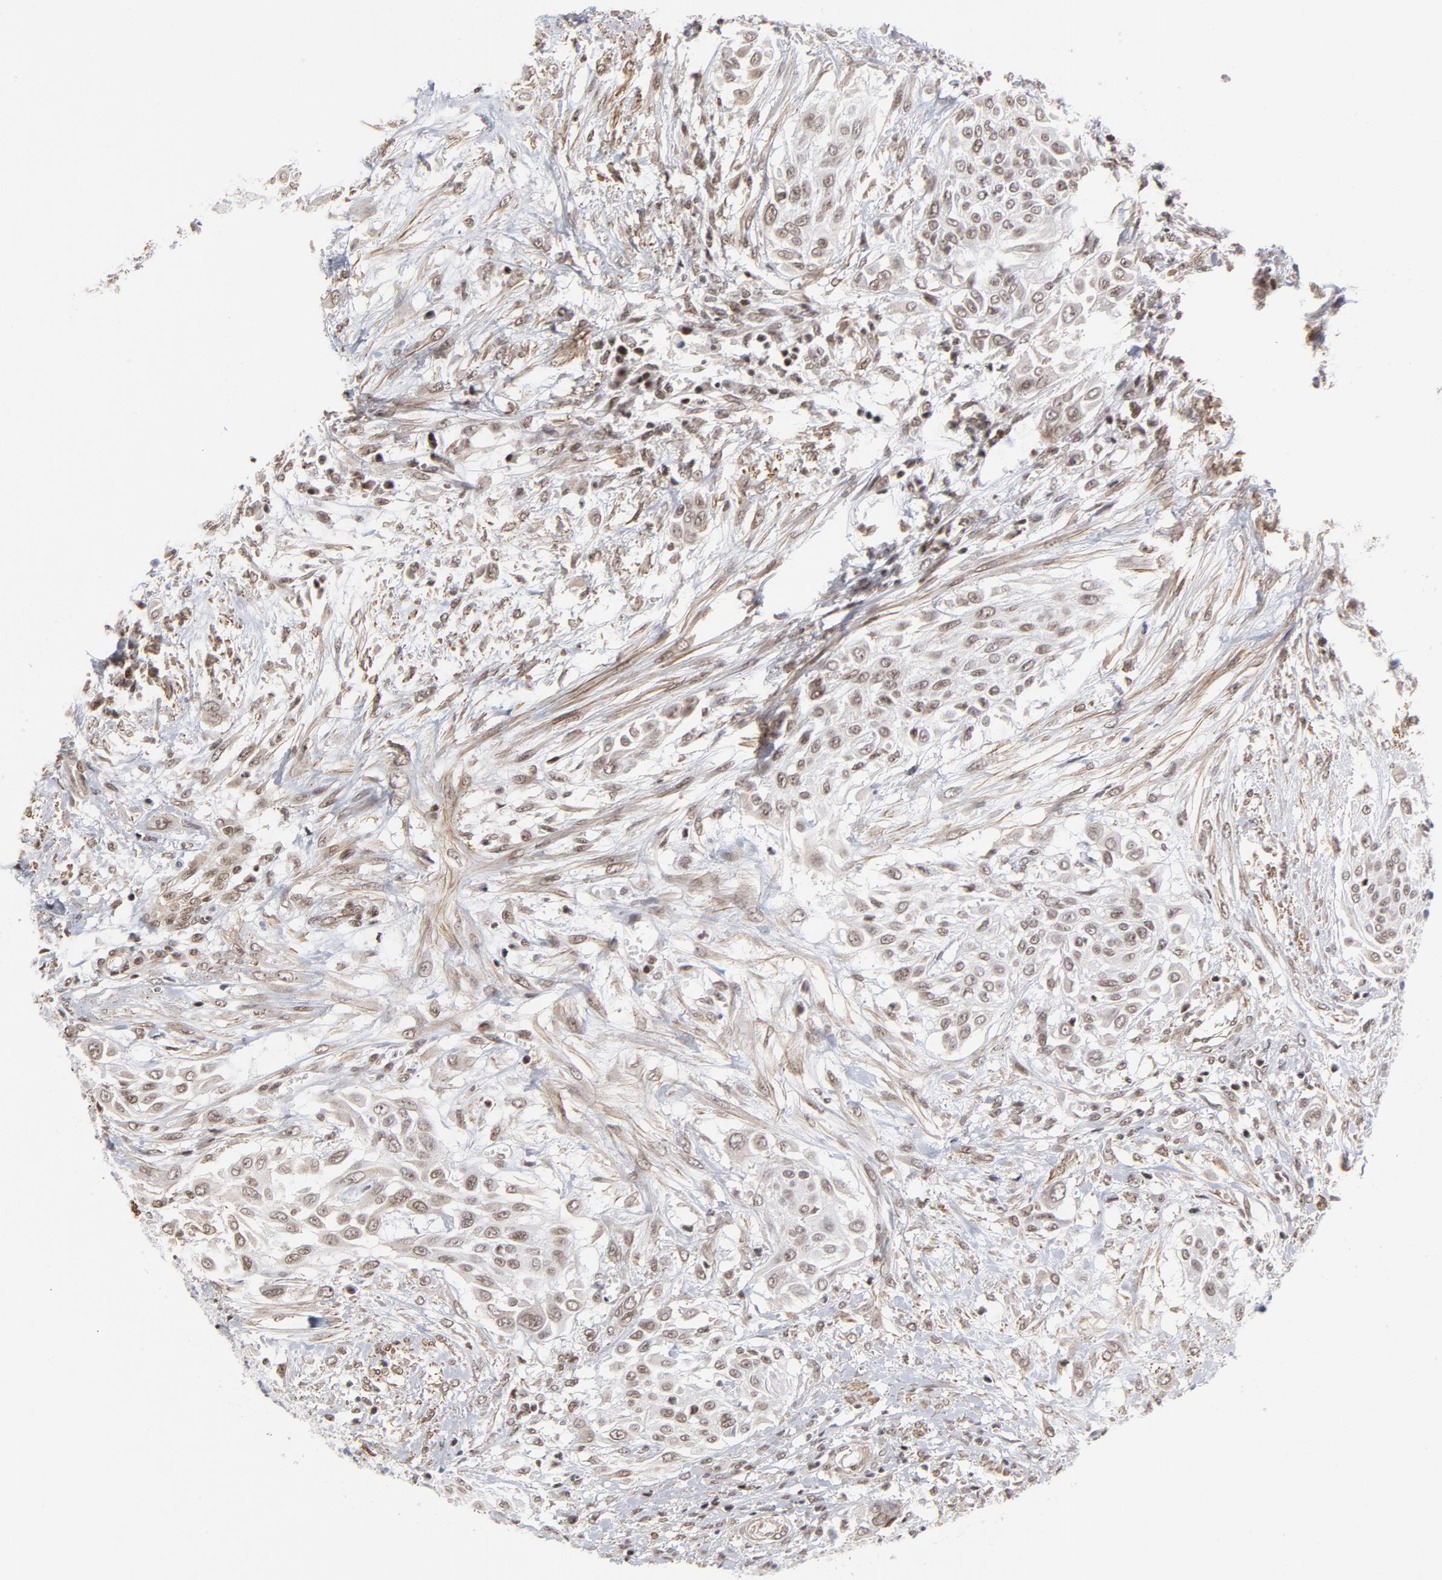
{"staining": {"intensity": "weak", "quantity": ">75%", "location": "nuclear"}, "tissue": "urothelial cancer", "cell_type": "Tumor cells", "image_type": "cancer", "snomed": [{"axis": "morphology", "description": "Urothelial carcinoma, High grade"}, {"axis": "topography", "description": "Urinary bladder"}], "caption": "Immunohistochemistry (IHC) (DAB) staining of human urothelial carcinoma (high-grade) reveals weak nuclear protein positivity in about >75% of tumor cells.", "gene": "CTCF", "patient": {"sex": "male", "age": 57}}